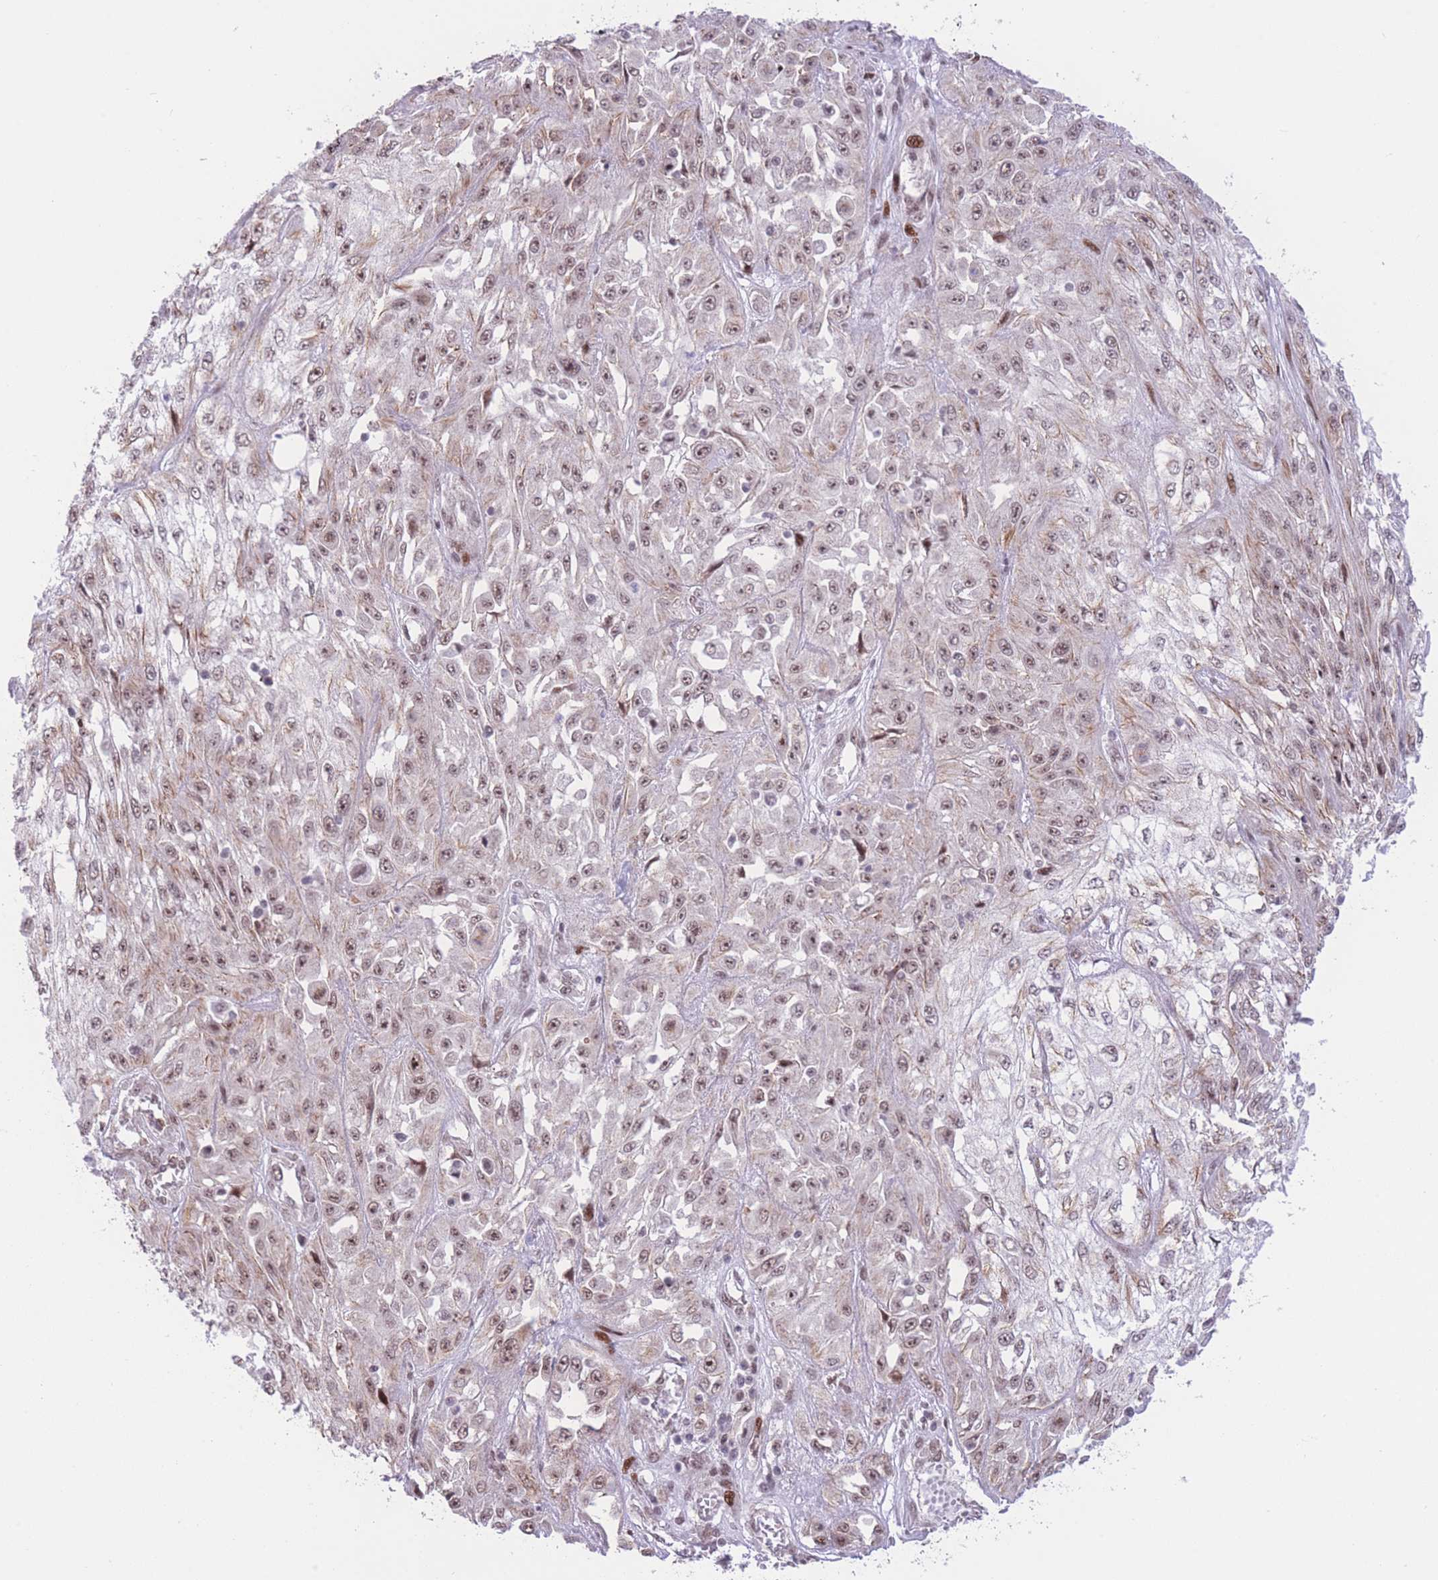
{"staining": {"intensity": "moderate", "quantity": ">75%", "location": "nuclear"}, "tissue": "skin cancer", "cell_type": "Tumor cells", "image_type": "cancer", "snomed": [{"axis": "morphology", "description": "Squamous cell carcinoma, NOS"}, {"axis": "morphology", "description": "Squamous cell carcinoma, metastatic, NOS"}, {"axis": "topography", "description": "Skin"}, {"axis": "topography", "description": "Lymph node"}], "caption": "This micrograph reveals skin cancer (squamous cell carcinoma) stained with IHC to label a protein in brown. The nuclear of tumor cells show moderate positivity for the protein. Nuclei are counter-stained blue.", "gene": "PCIF1", "patient": {"sex": "male", "age": 75}}